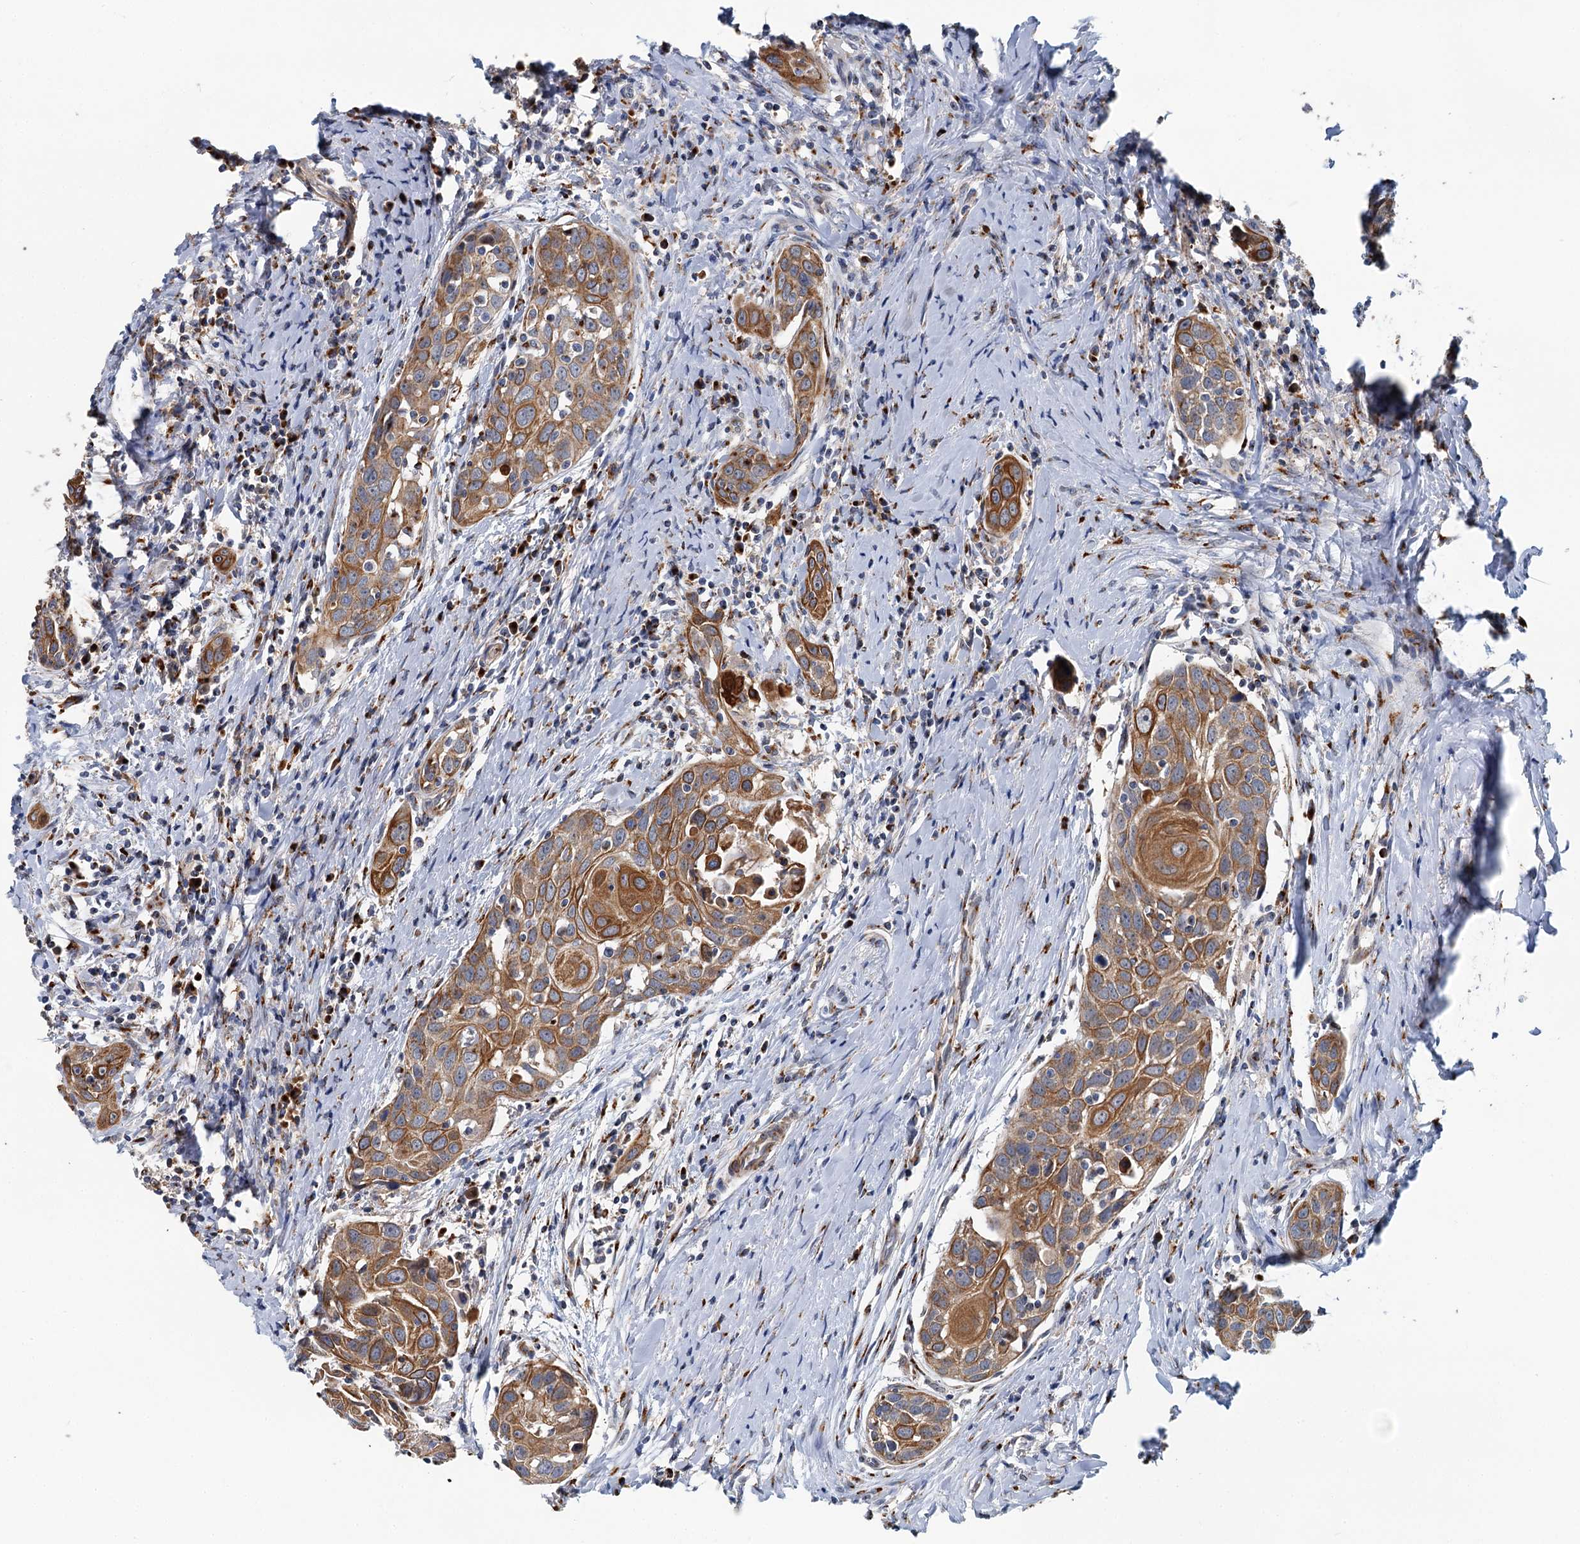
{"staining": {"intensity": "moderate", "quantity": ">75%", "location": "cytoplasmic/membranous"}, "tissue": "head and neck cancer", "cell_type": "Tumor cells", "image_type": "cancer", "snomed": [{"axis": "morphology", "description": "Squamous cell carcinoma, NOS"}, {"axis": "topography", "description": "Oral tissue"}, {"axis": "topography", "description": "Head-Neck"}], "caption": "Head and neck squamous cell carcinoma stained with IHC demonstrates moderate cytoplasmic/membranous positivity in approximately >75% of tumor cells. Nuclei are stained in blue.", "gene": "BET1L", "patient": {"sex": "female", "age": 50}}